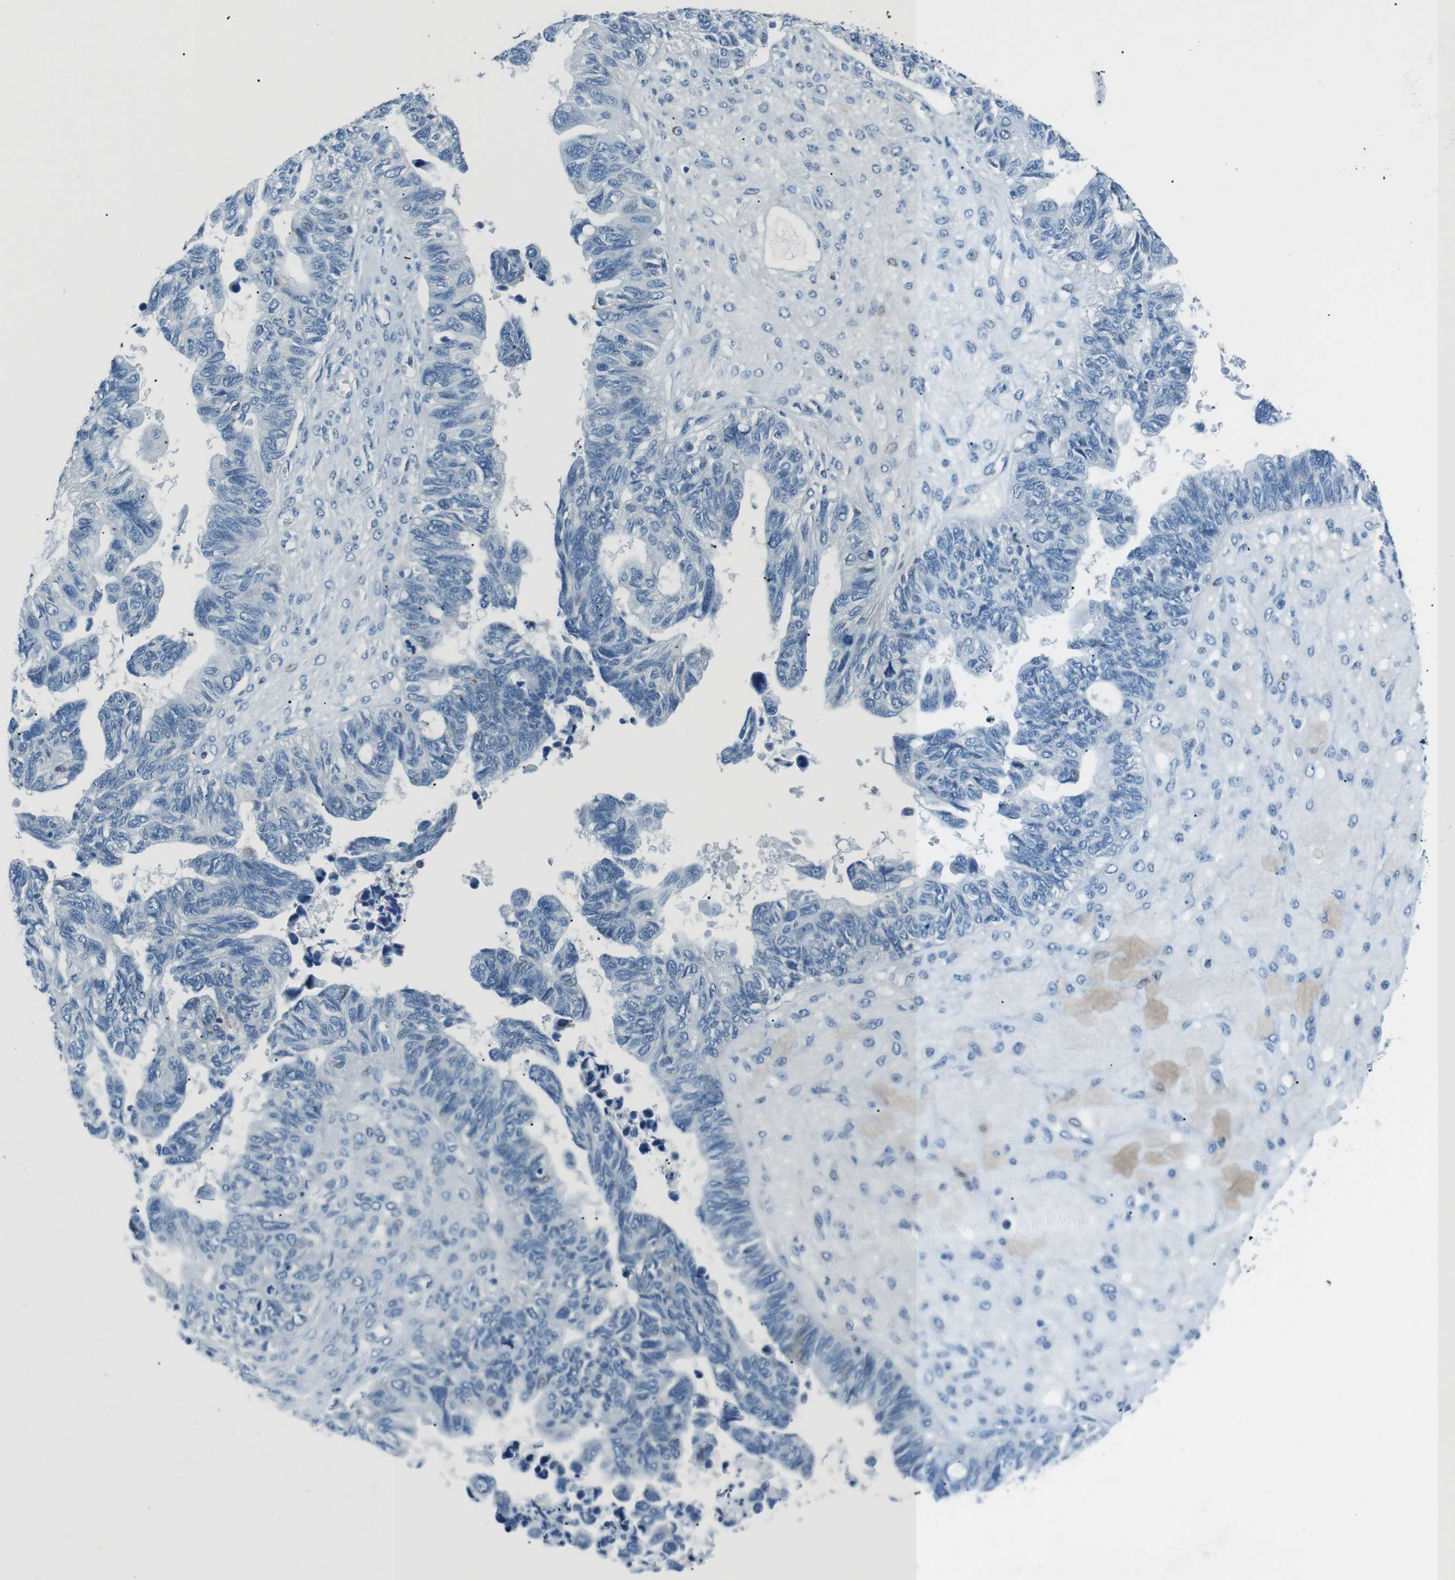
{"staining": {"intensity": "negative", "quantity": "none", "location": "none"}, "tissue": "ovarian cancer", "cell_type": "Tumor cells", "image_type": "cancer", "snomed": [{"axis": "morphology", "description": "Cystadenocarcinoma, serous, NOS"}, {"axis": "topography", "description": "Ovary"}], "caption": "The photomicrograph shows no significant staining in tumor cells of ovarian cancer. The staining is performed using DAB (3,3'-diaminobenzidine) brown chromogen with nuclei counter-stained in using hematoxylin.", "gene": "ST6GAL1", "patient": {"sex": "female", "age": 79}}